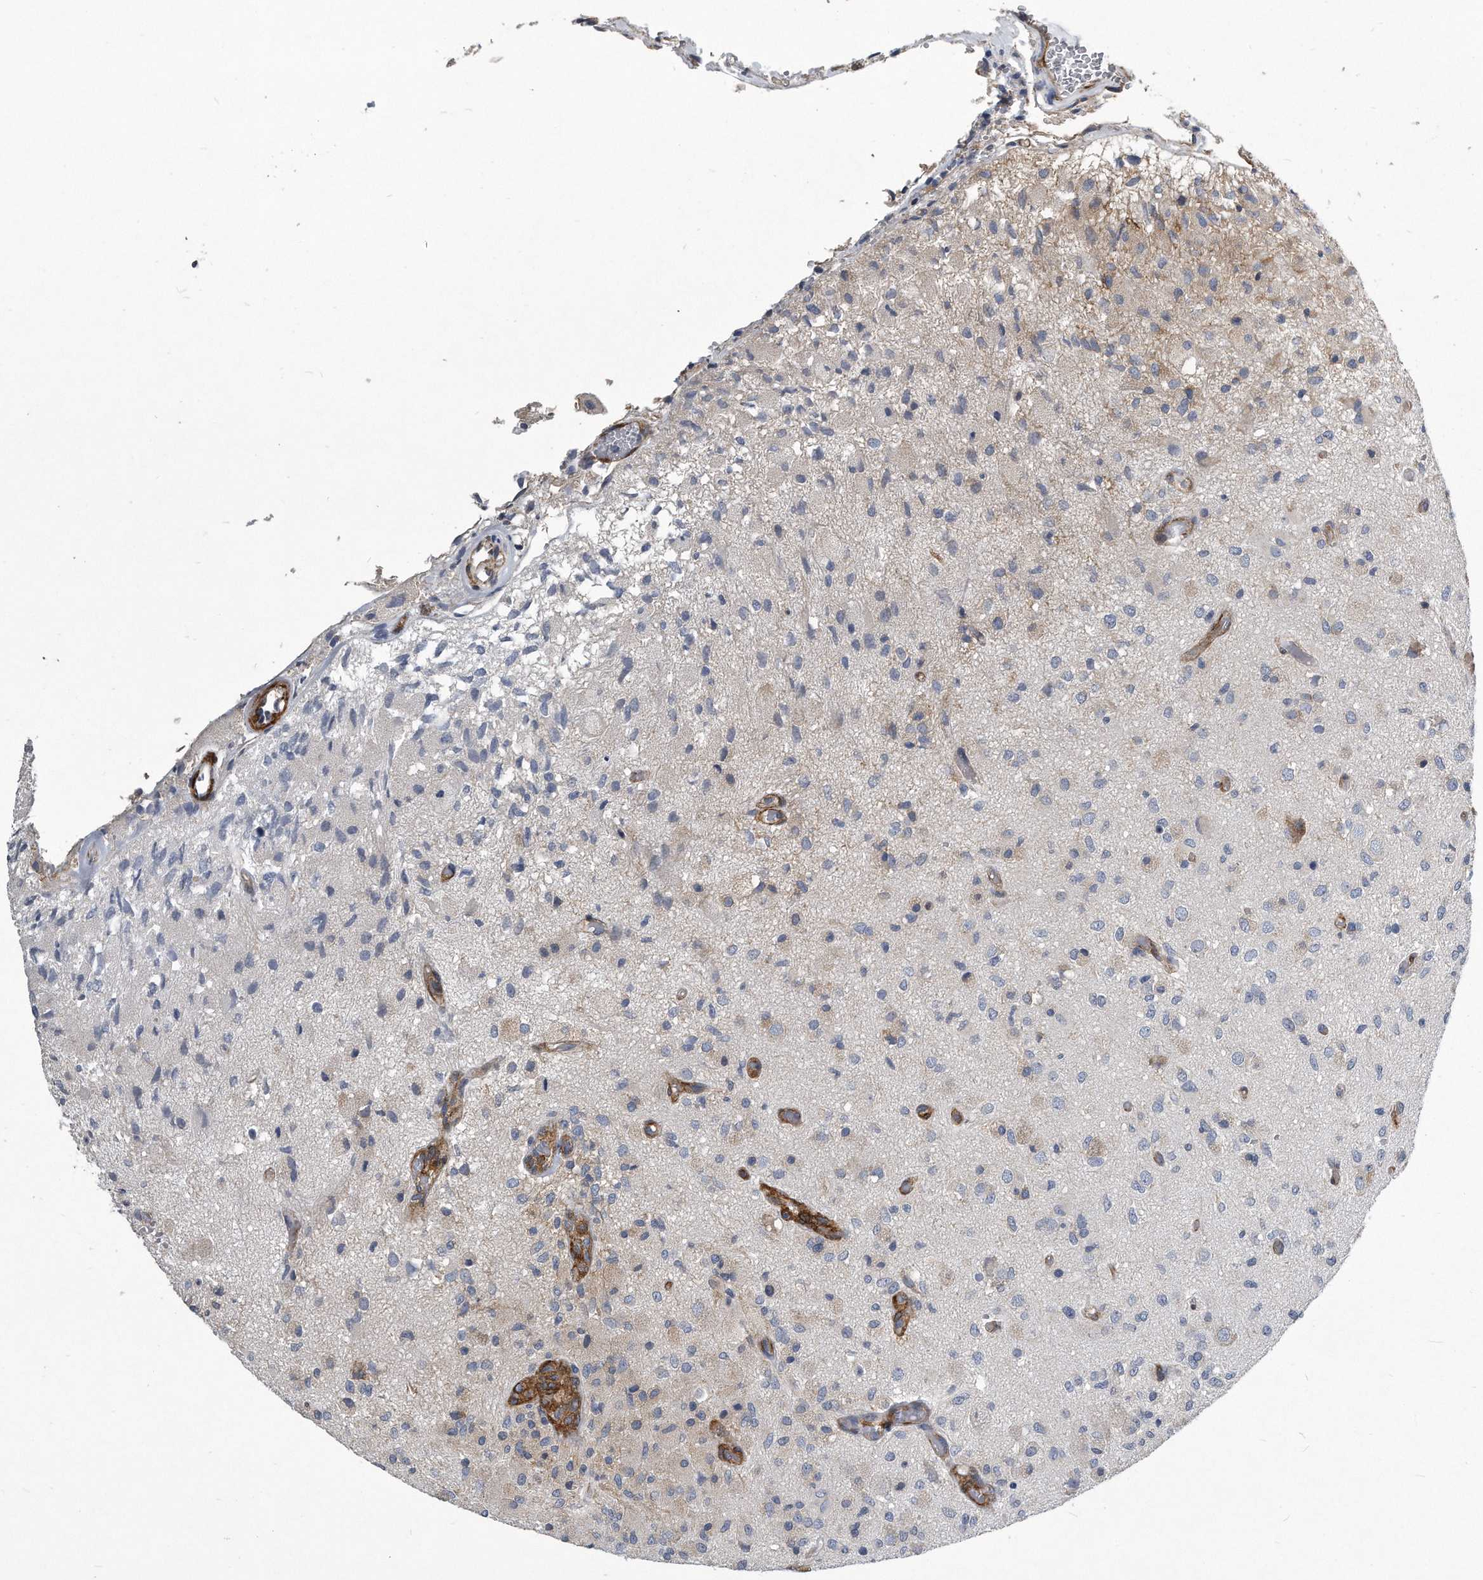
{"staining": {"intensity": "negative", "quantity": "none", "location": "none"}, "tissue": "glioma", "cell_type": "Tumor cells", "image_type": "cancer", "snomed": [{"axis": "morphology", "description": "Normal tissue, NOS"}, {"axis": "morphology", "description": "Glioma, malignant, High grade"}, {"axis": "topography", "description": "Cerebral cortex"}], "caption": "Tumor cells show no significant protein expression in malignant glioma (high-grade).", "gene": "EIF2B4", "patient": {"sex": "male", "age": 77}}